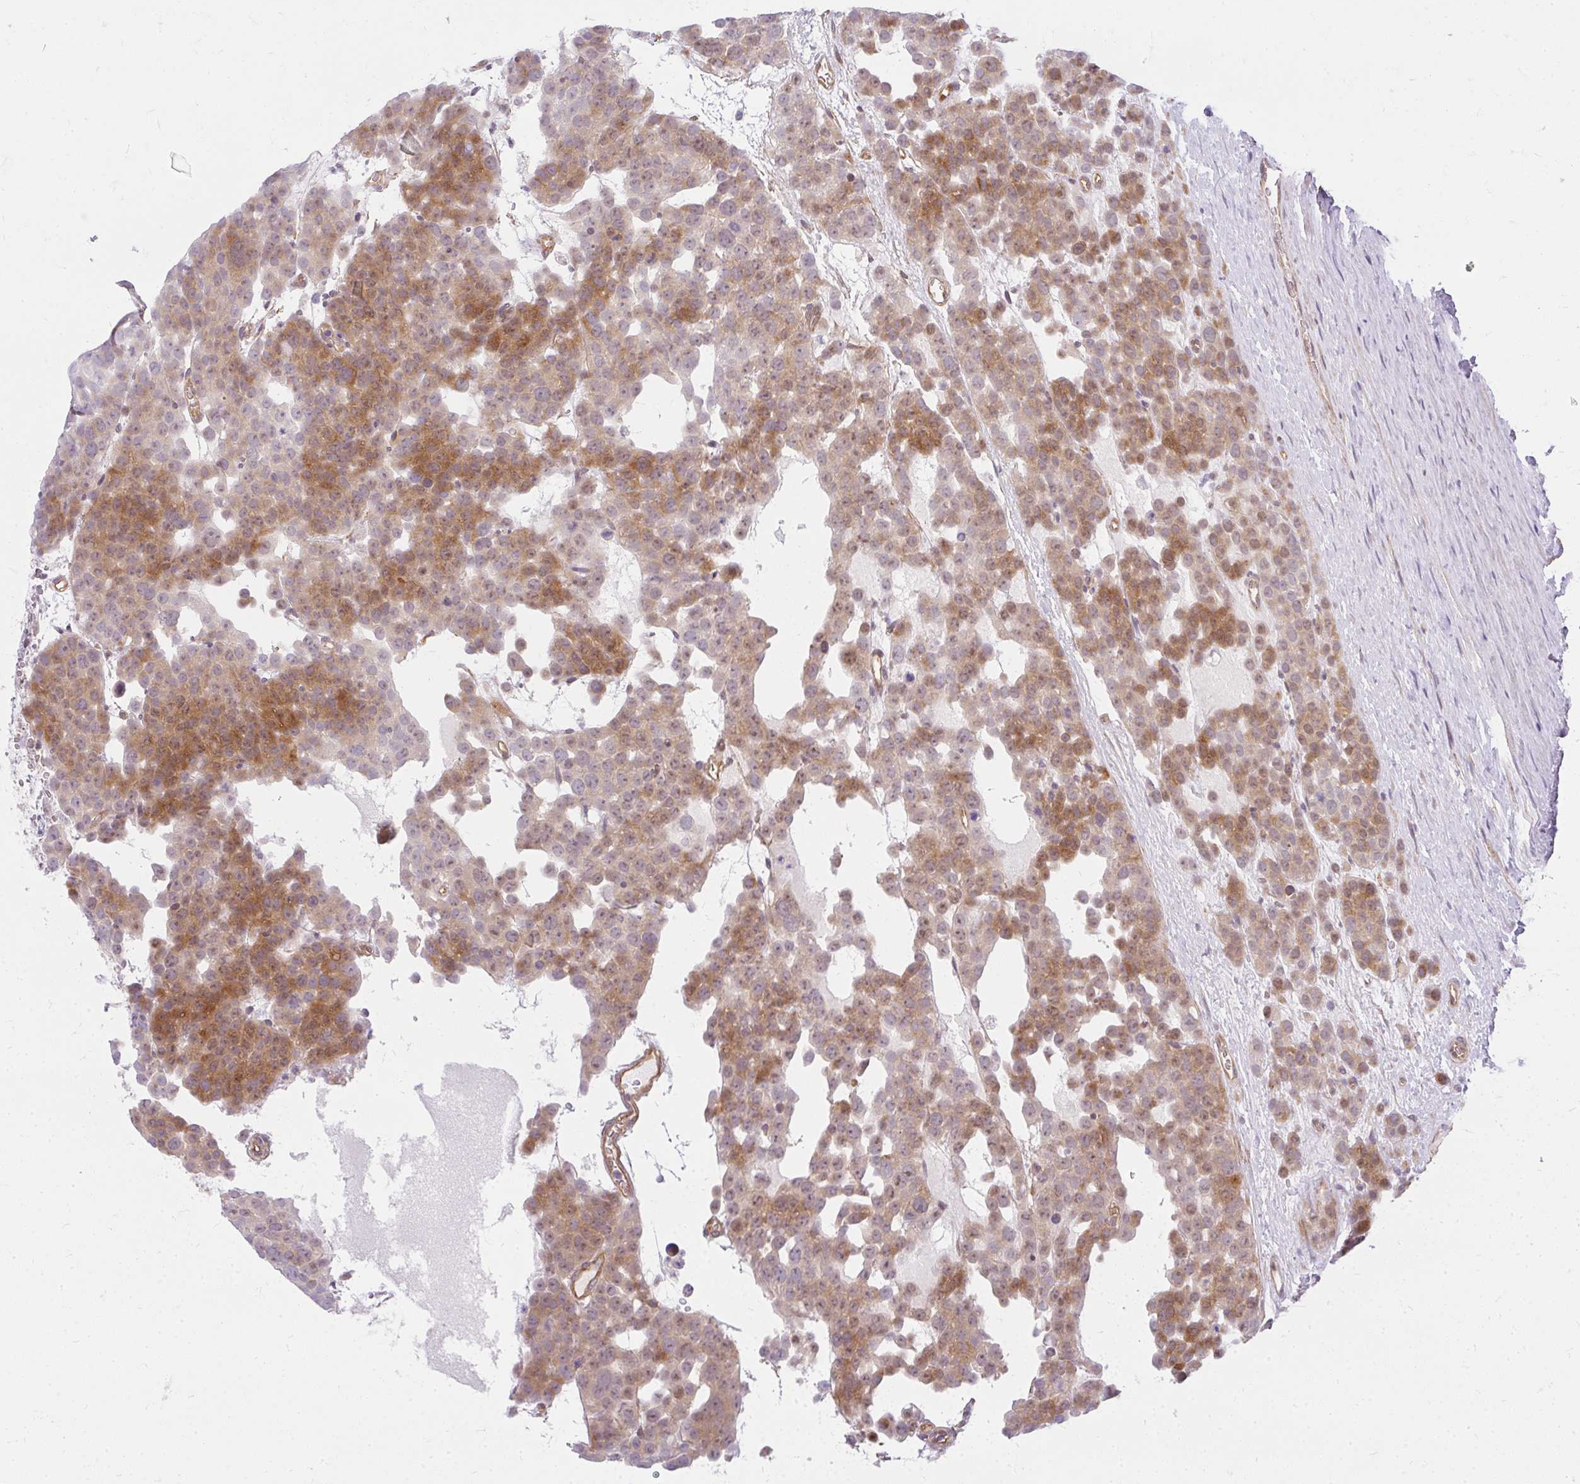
{"staining": {"intensity": "moderate", "quantity": ">75%", "location": "cytoplasmic/membranous,nuclear"}, "tissue": "testis cancer", "cell_type": "Tumor cells", "image_type": "cancer", "snomed": [{"axis": "morphology", "description": "Seminoma, NOS"}, {"axis": "topography", "description": "Testis"}], "caption": "Immunohistochemical staining of seminoma (testis) reveals medium levels of moderate cytoplasmic/membranous and nuclear positivity in about >75% of tumor cells. Nuclei are stained in blue.", "gene": "RSKR", "patient": {"sex": "male", "age": 71}}